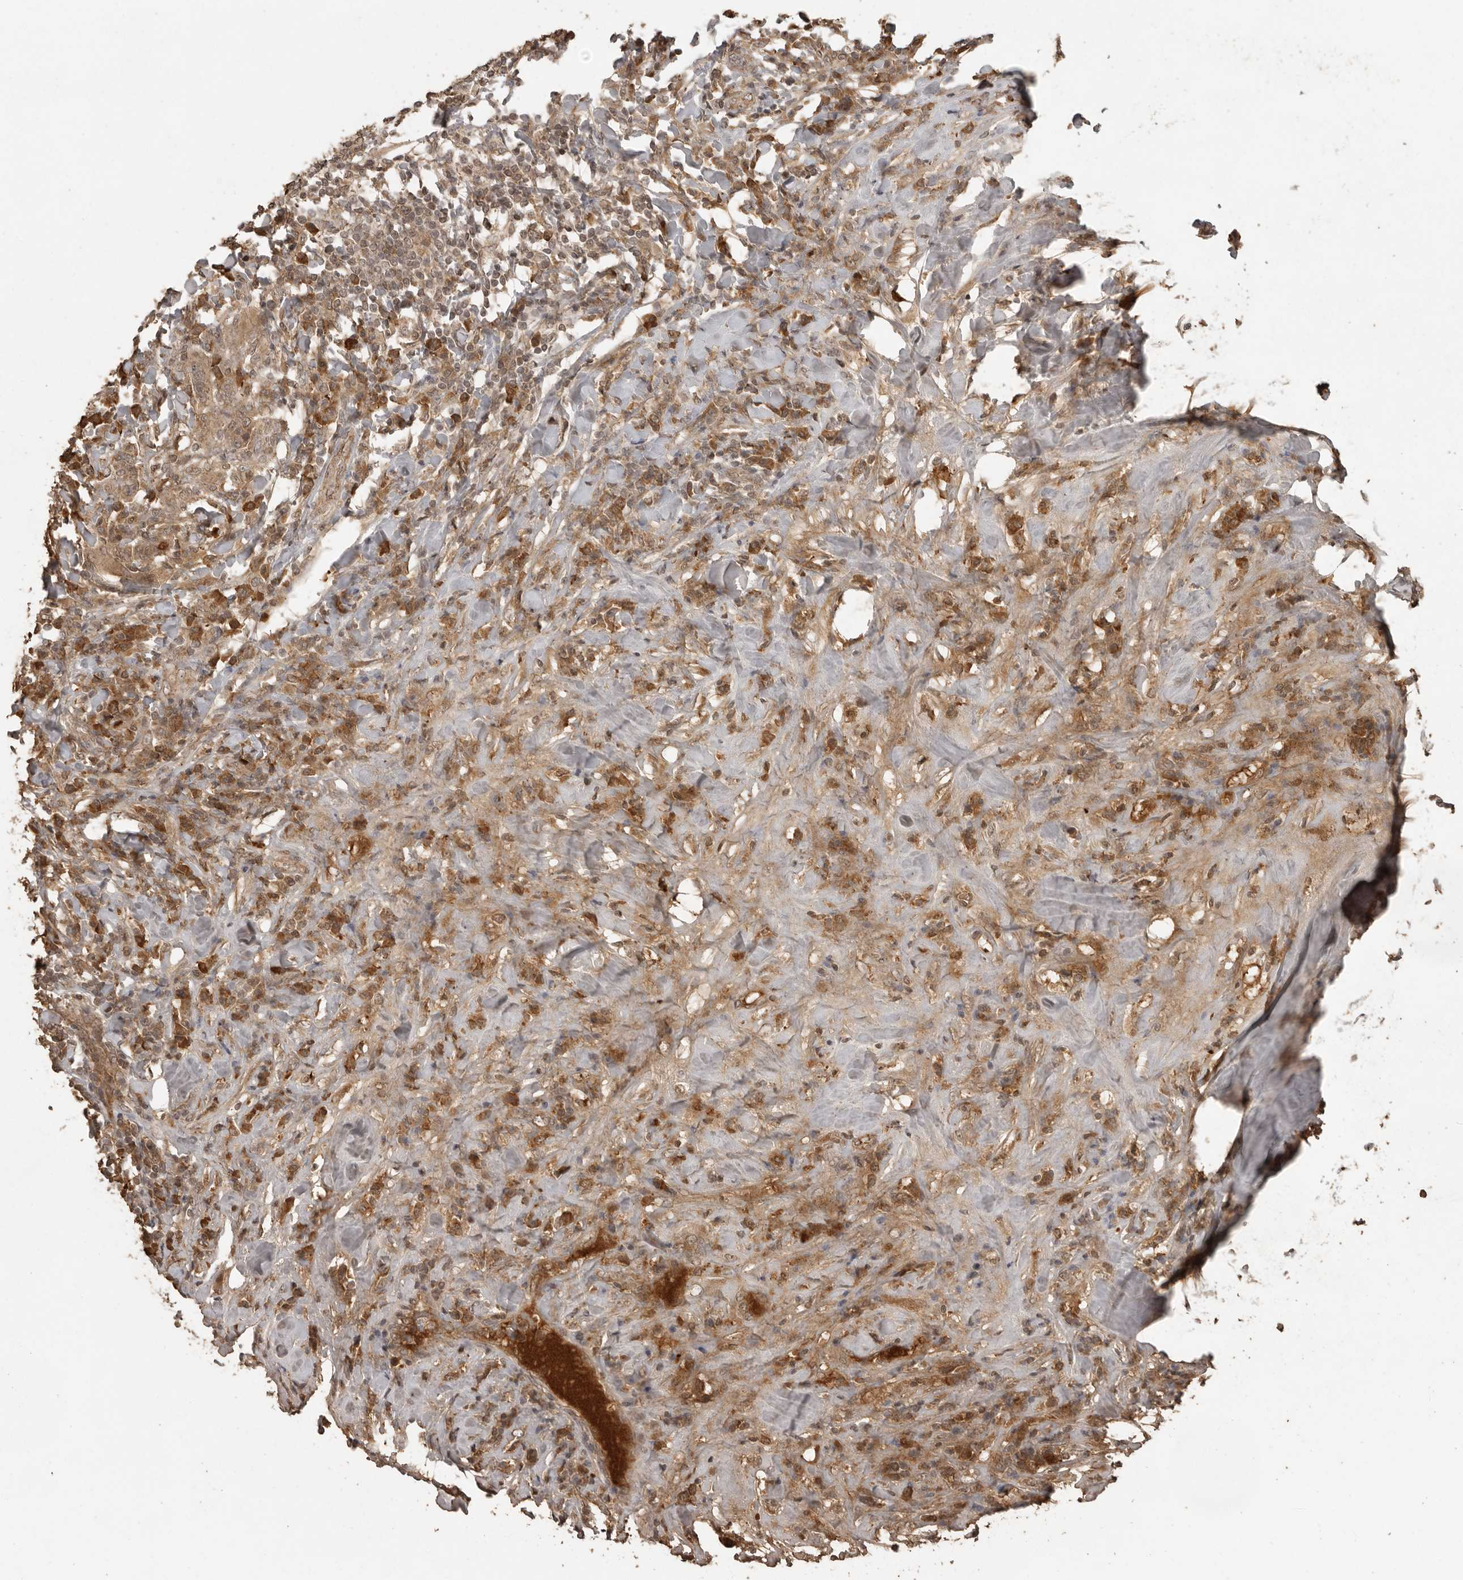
{"staining": {"intensity": "moderate", "quantity": ">75%", "location": "cytoplasmic/membranous"}, "tissue": "breast cancer", "cell_type": "Tumor cells", "image_type": "cancer", "snomed": [{"axis": "morphology", "description": "Duct carcinoma"}, {"axis": "topography", "description": "Breast"}], "caption": "Brown immunohistochemical staining in human breast intraductal carcinoma shows moderate cytoplasmic/membranous expression in about >75% of tumor cells.", "gene": "CTF1", "patient": {"sex": "female", "age": 37}}